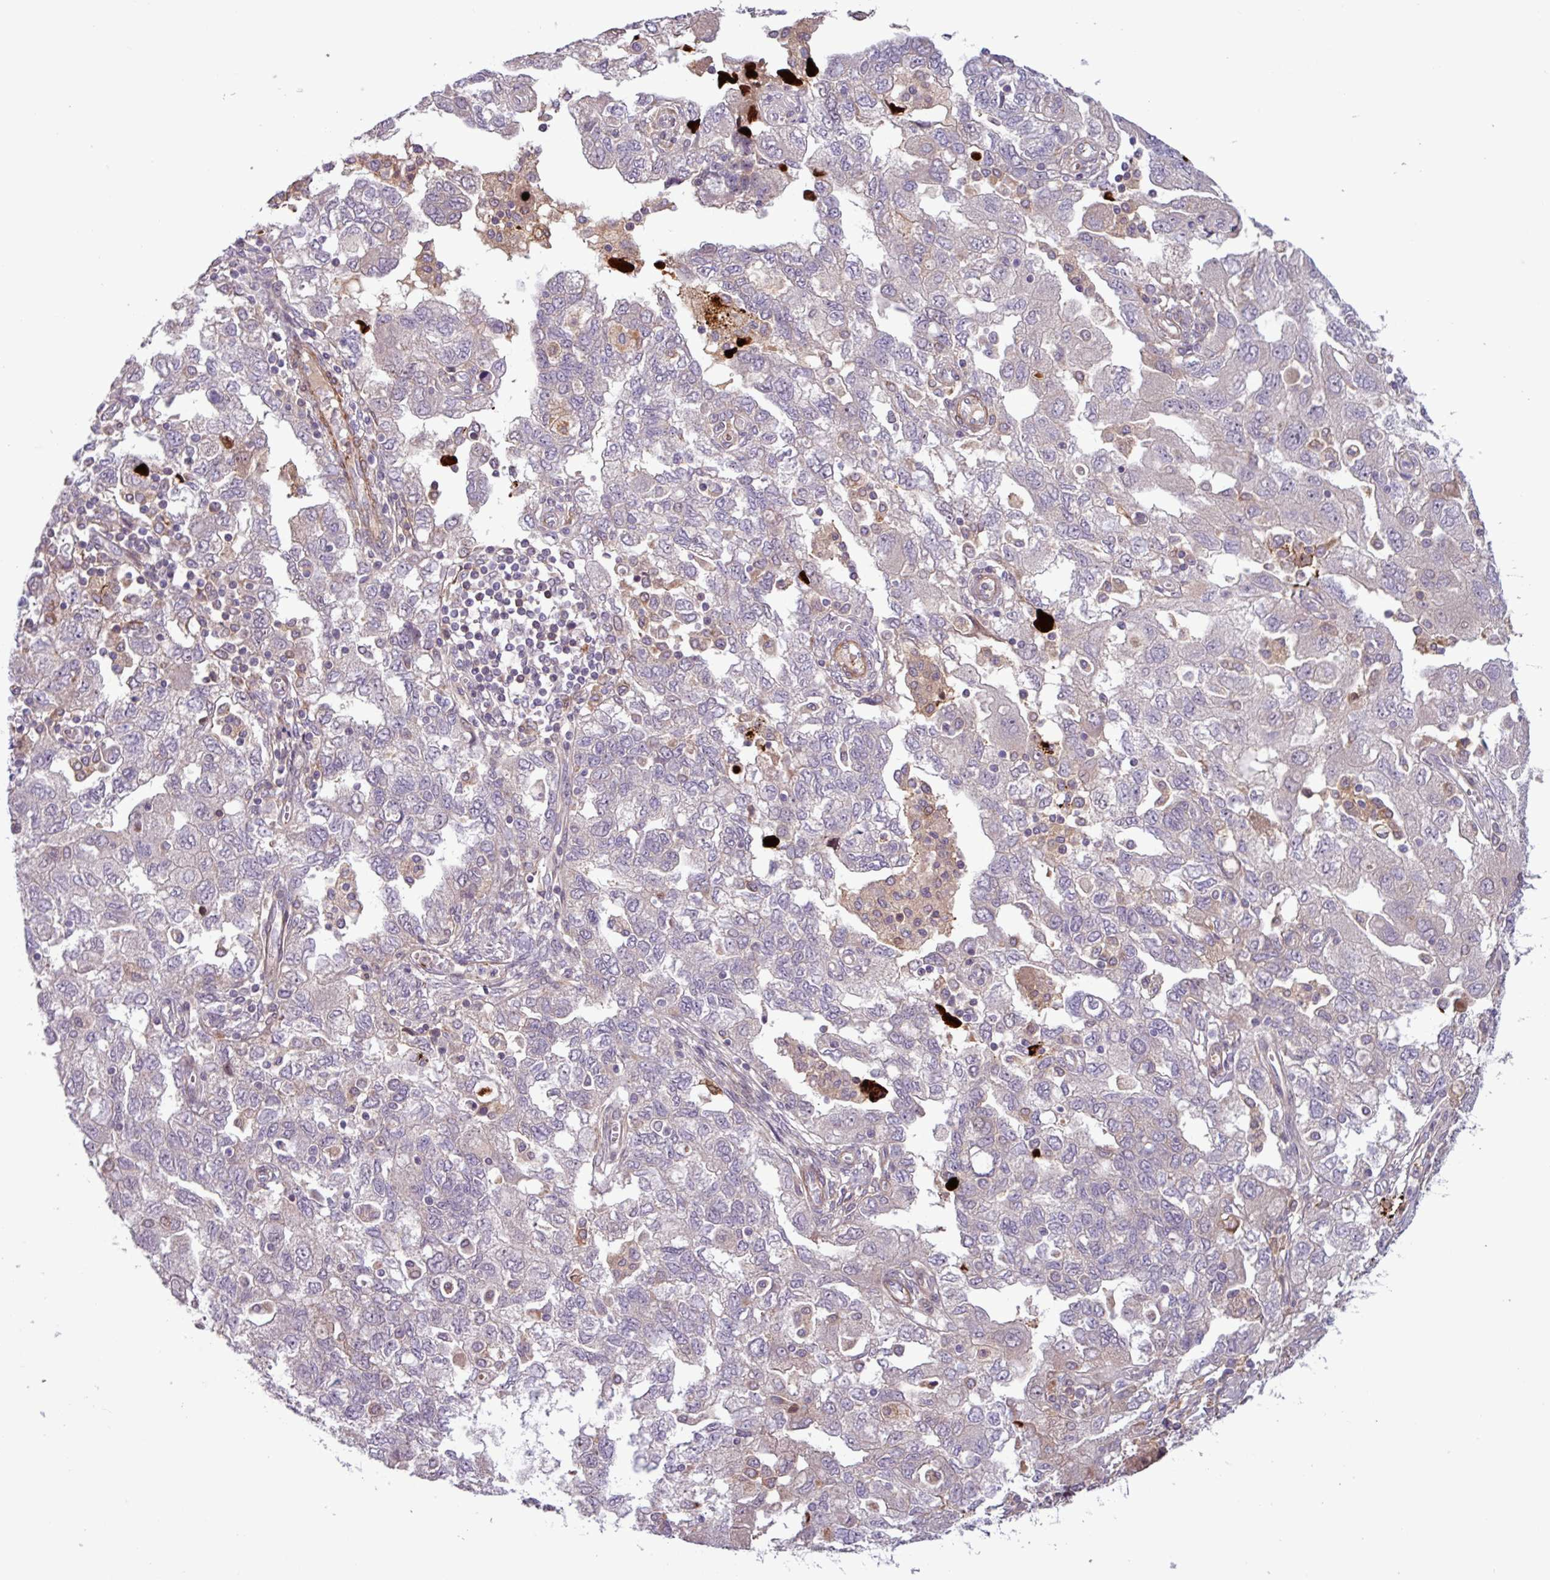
{"staining": {"intensity": "negative", "quantity": "none", "location": "none"}, "tissue": "ovarian cancer", "cell_type": "Tumor cells", "image_type": "cancer", "snomed": [{"axis": "morphology", "description": "Carcinoma, NOS"}, {"axis": "morphology", "description": "Cystadenocarcinoma, serous, NOS"}, {"axis": "topography", "description": "Ovary"}], "caption": "Immunohistochemistry (IHC) photomicrograph of neoplastic tissue: human ovarian serous cystadenocarcinoma stained with DAB exhibits no significant protein staining in tumor cells. The staining is performed using DAB (3,3'-diaminobenzidine) brown chromogen with nuclei counter-stained in using hematoxylin.", "gene": "PCED1A", "patient": {"sex": "female", "age": 69}}